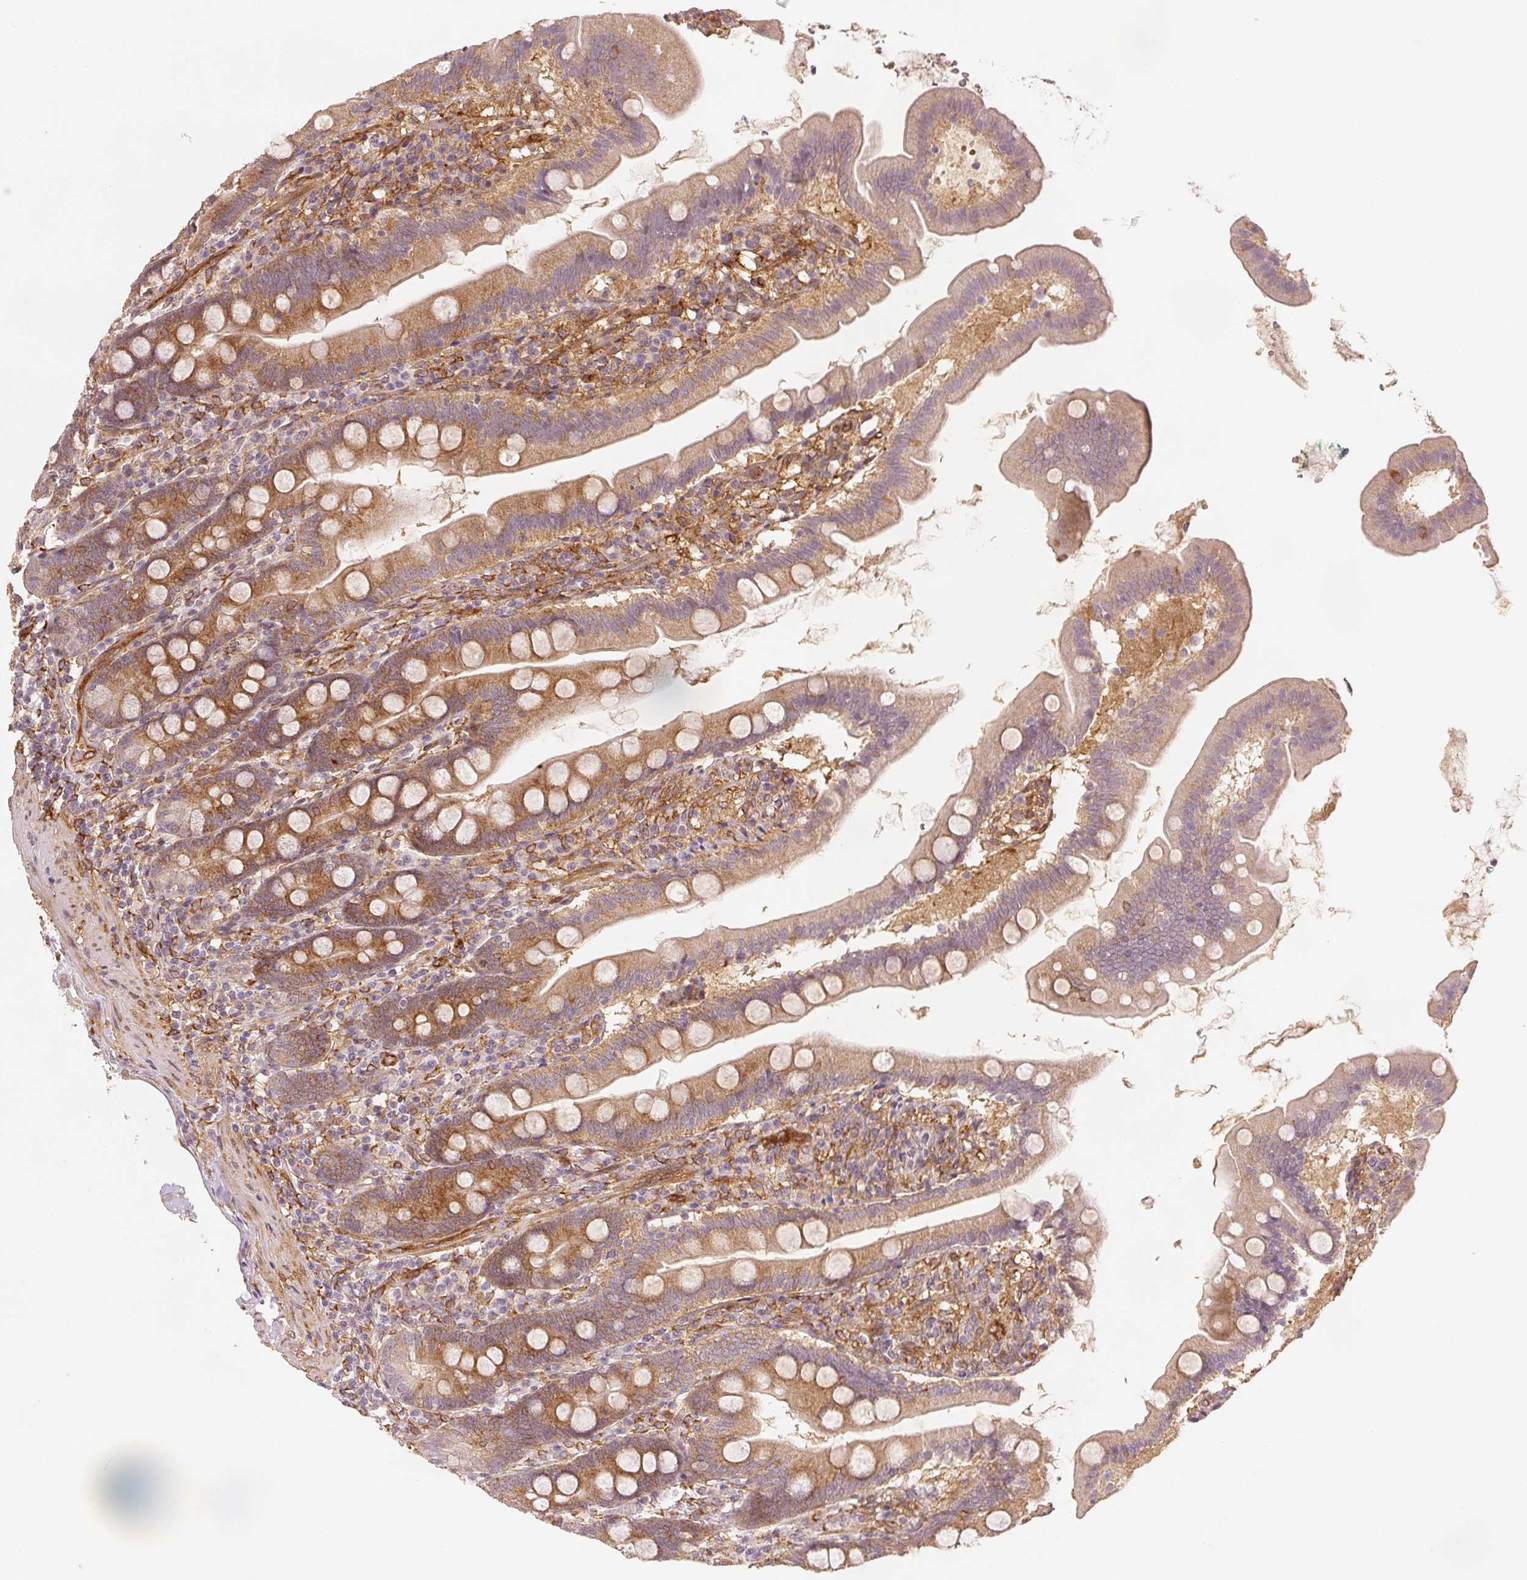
{"staining": {"intensity": "moderate", "quantity": "25%-75%", "location": "cytoplasmic/membranous"}, "tissue": "duodenum", "cell_type": "Glandular cells", "image_type": "normal", "snomed": [{"axis": "morphology", "description": "Normal tissue, NOS"}, {"axis": "topography", "description": "Duodenum"}], "caption": "Immunohistochemical staining of normal human duodenum reveals 25%-75% levels of moderate cytoplasmic/membranous protein expression in approximately 25%-75% of glandular cells. Using DAB (3,3'-diaminobenzidine) (brown) and hematoxylin (blue) stains, captured at high magnification using brightfield microscopy.", "gene": "DIAPH2", "patient": {"sex": "female", "age": 67}}